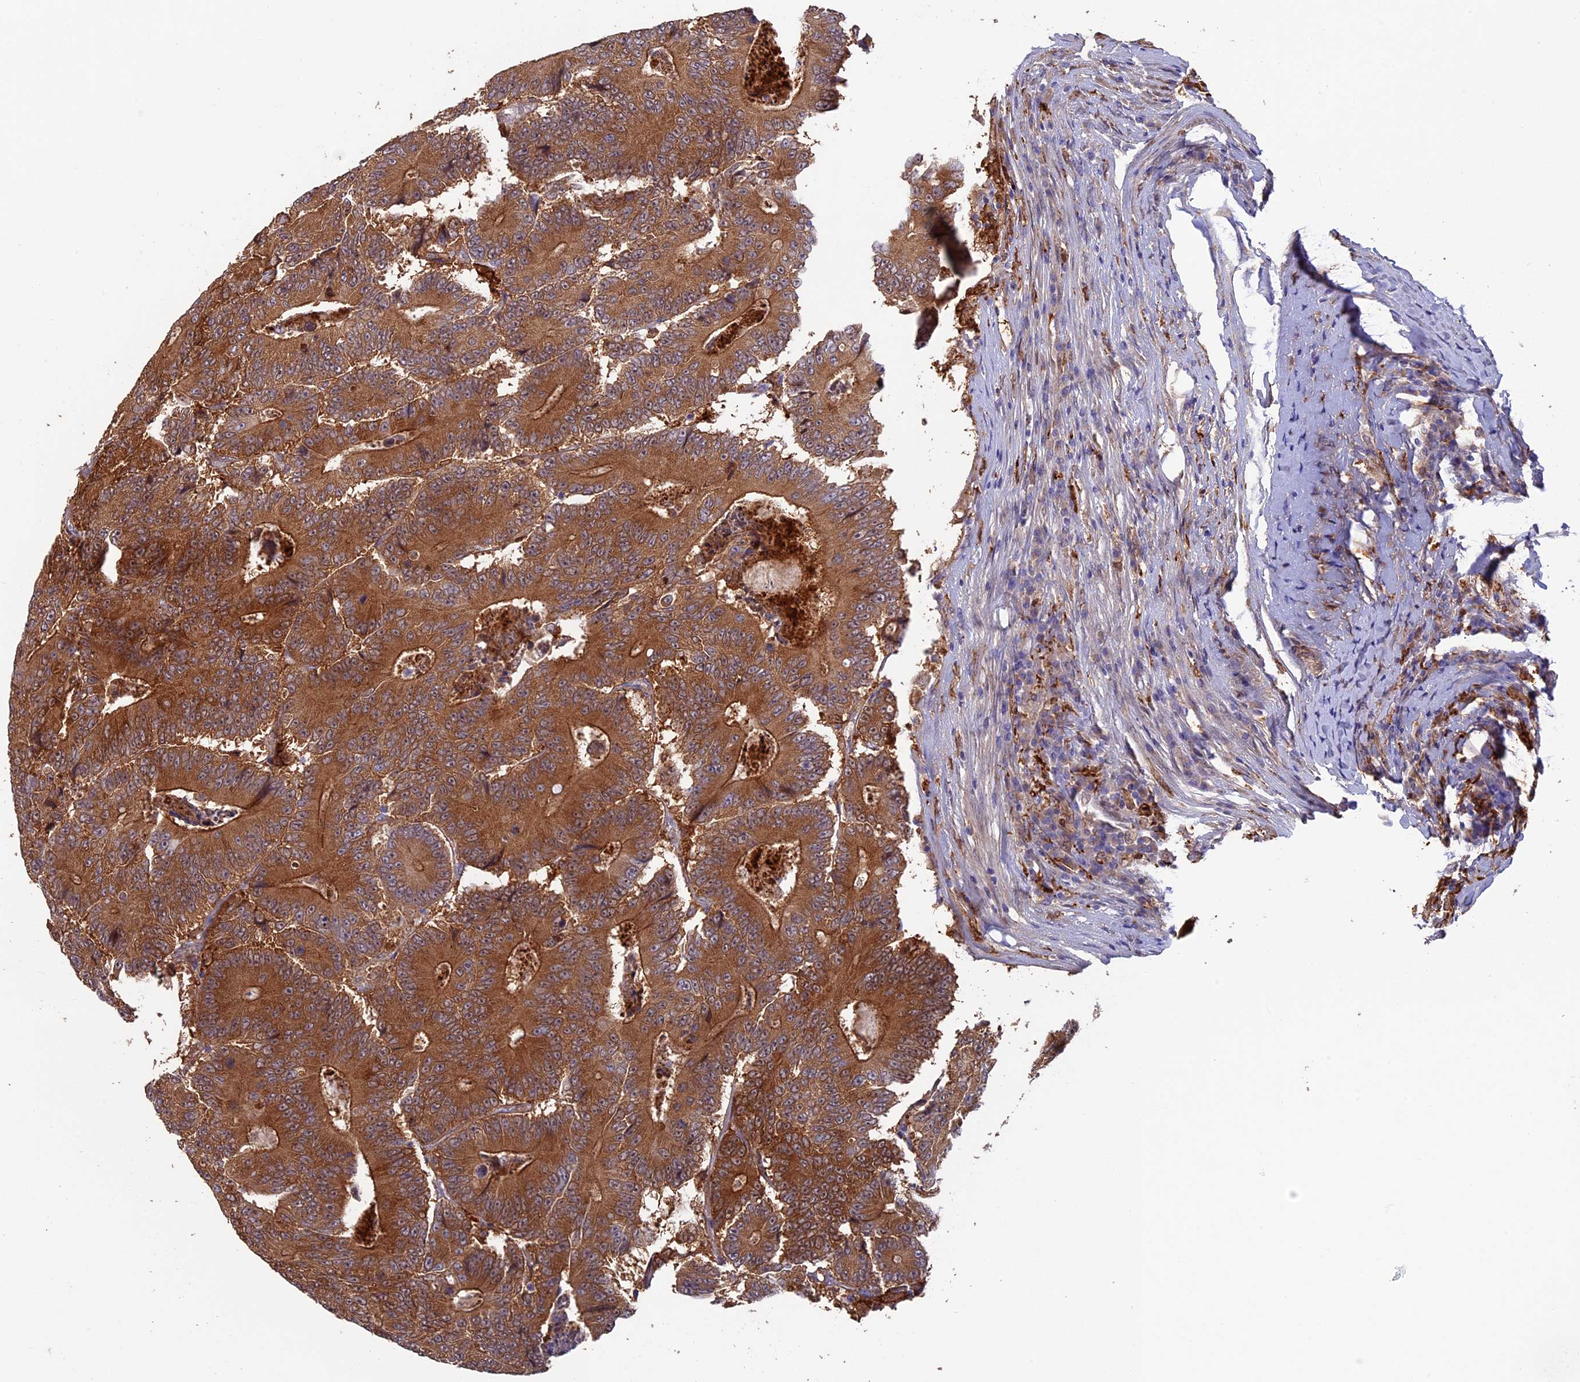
{"staining": {"intensity": "strong", "quantity": ">75%", "location": "cytoplasmic/membranous"}, "tissue": "colorectal cancer", "cell_type": "Tumor cells", "image_type": "cancer", "snomed": [{"axis": "morphology", "description": "Adenocarcinoma, NOS"}, {"axis": "topography", "description": "Colon"}], "caption": "Tumor cells exhibit high levels of strong cytoplasmic/membranous positivity in about >75% of cells in human adenocarcinoma (colorectal). Using DAB (3,3'-diaminobenzidine) (brown) and hematoxylin (blue) stains, captured at high magnification using brightfield microscopy.", "gene": "FERMT1", "patient": {"sex": "male", "age": 83}}